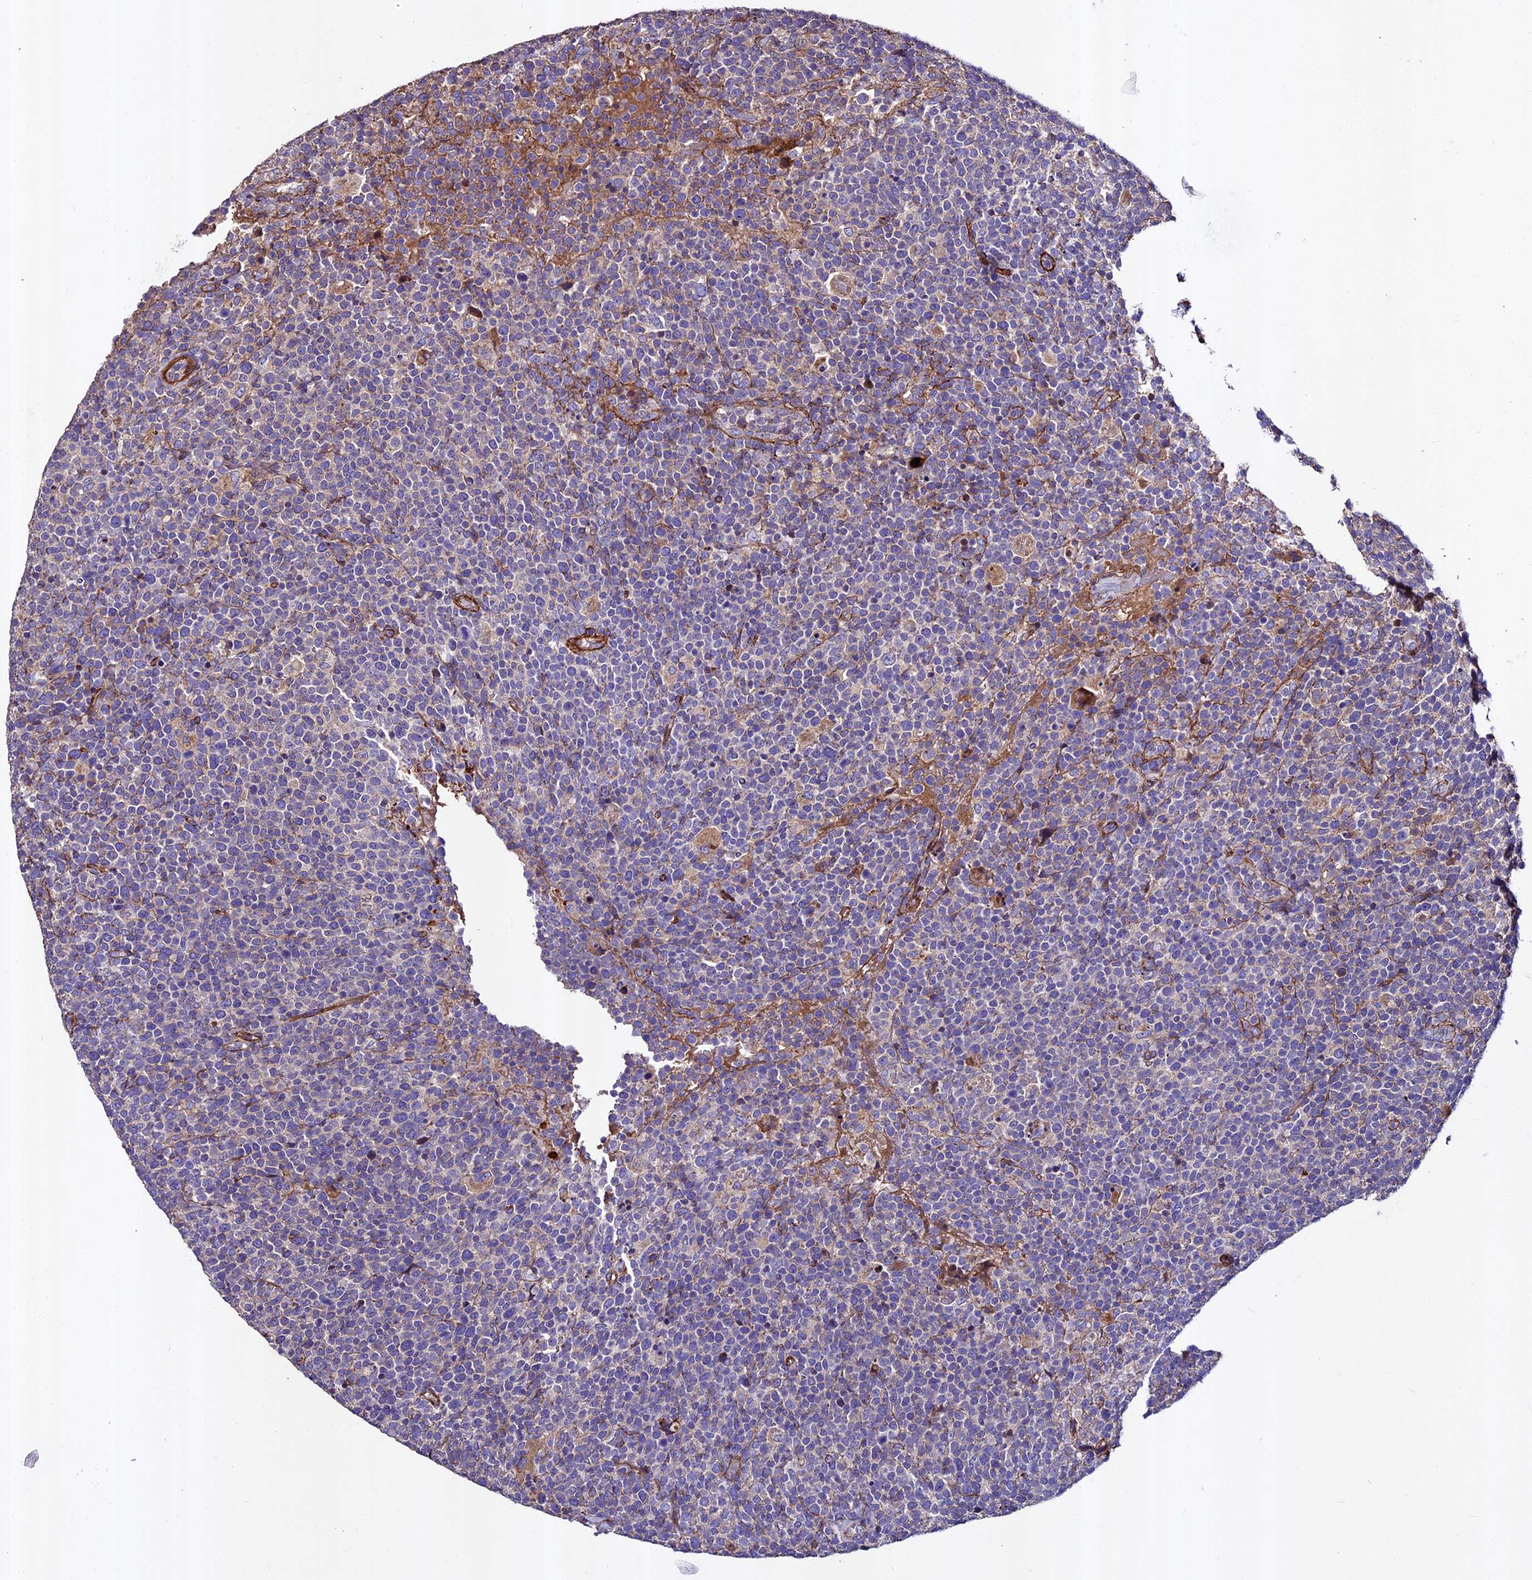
{"staining": {"intensity": "negative", "quantity": "none", "location": "none"}, "tissue": "lymphoma", "cell_type": "Tumor cells", "image_type": "cancer", "snomed": [{"axis": "morphology", "description": "Malignant lymphoma, non-Hodgkin's type, High grade"}, {"axis": "topography", "description": "Lymph node"}], "caption": "Immunohistochemical staining of malignant lymphoma, non-Hodgkin's type (high-grade) shows no significant expression in tumor cells. (DAB IHC visualized using brightfield microscopy, high magnification).", "gene": "EVA1B", "patient": {"sex": "male", "age": 61}}